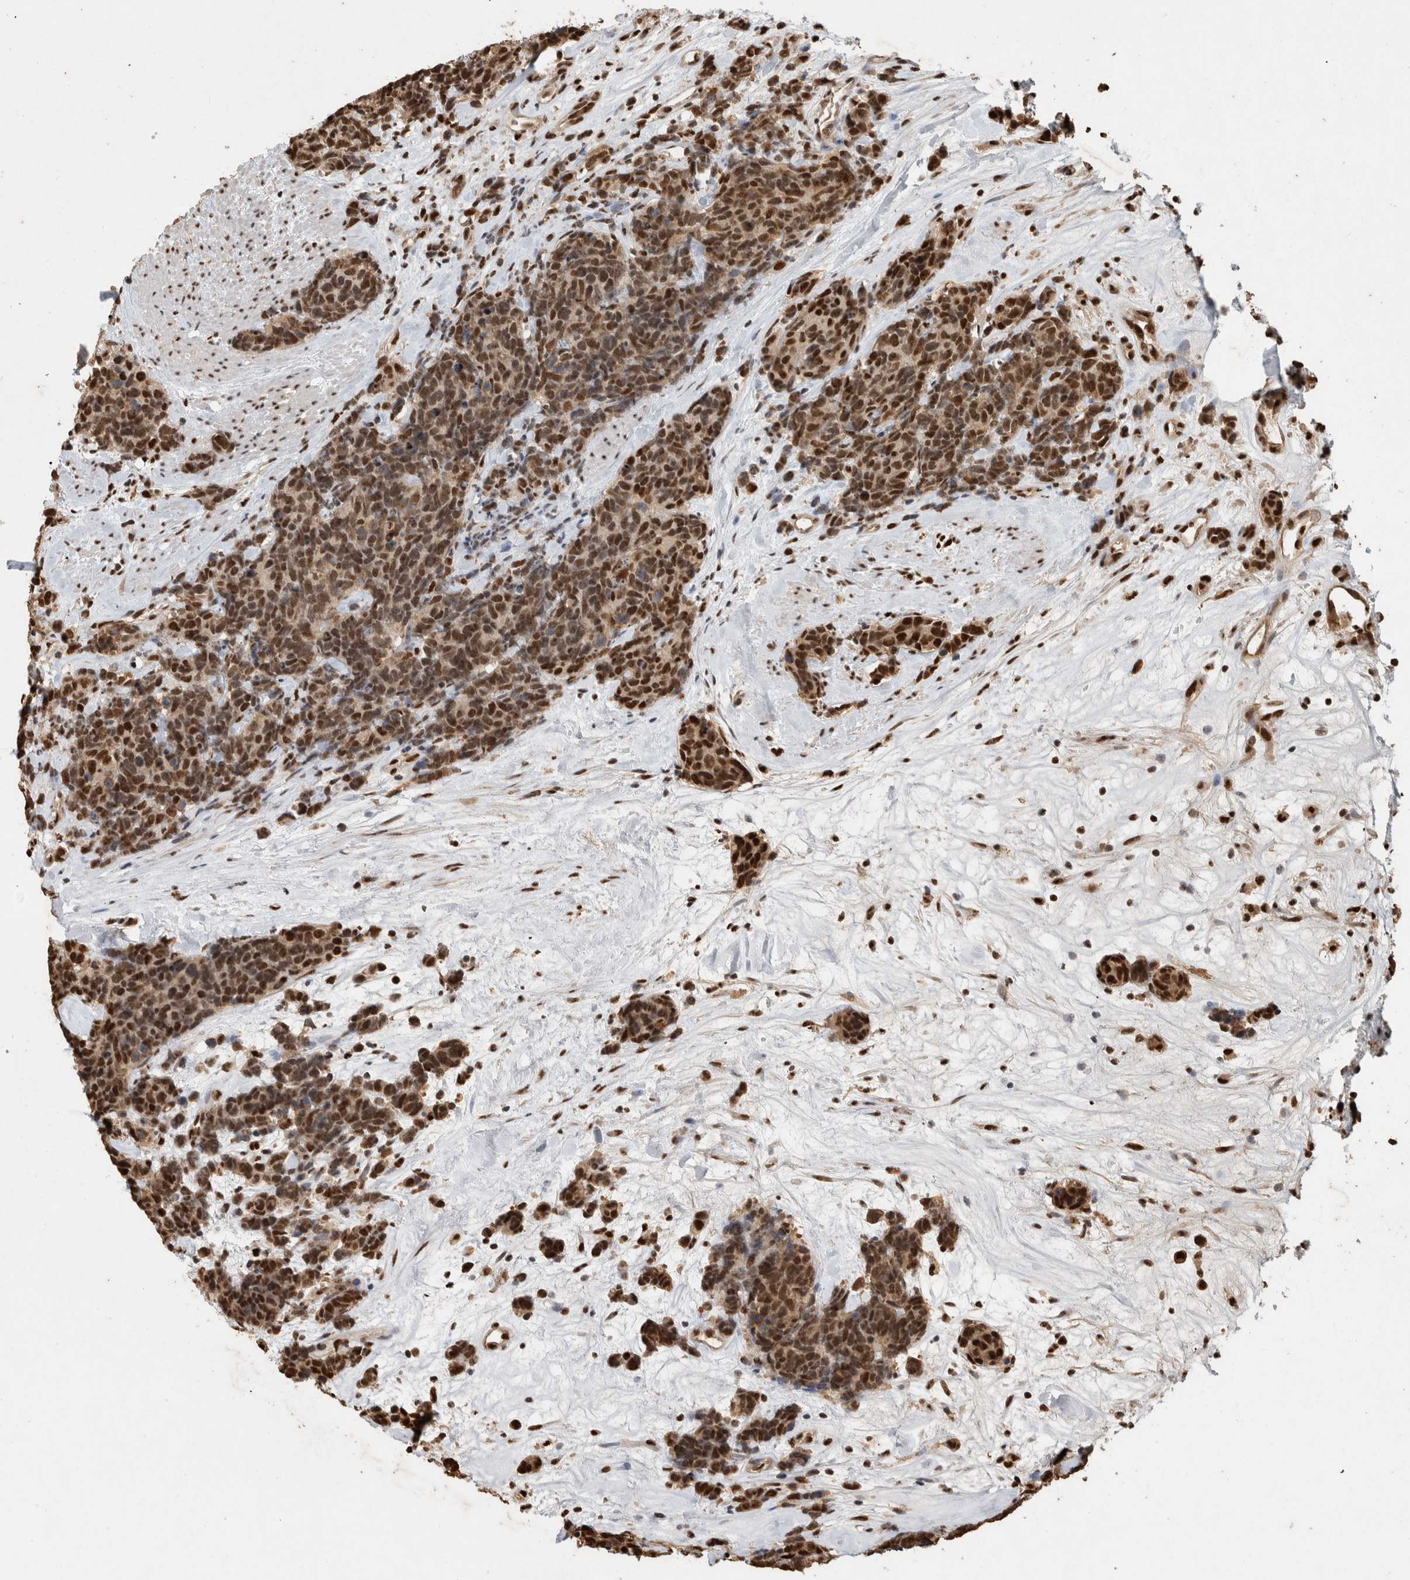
{"staining": {"intensity": "strong", "quantity": ">75%", "location": "nuclear"}, "tissue": "carcinoid", "cell_type": "Tumor cells", "image_type": "cancer", "snomed": [{"axis": "morphology", "description": "Carcinoma, NOS"}, {"axis": "morphology", "description": "Carcinoid, malignant, NOS"}, {"axis": "topography", "description": "Urinary bladder"}], "caption": "Immunohistochemical staining of human carcinoid (malignant) shows high levels of strong nuclear protein staining in approximately >75% of tumor cells.", "gene": "RAD50", "patient": {"sex": "male", "age": 57}}